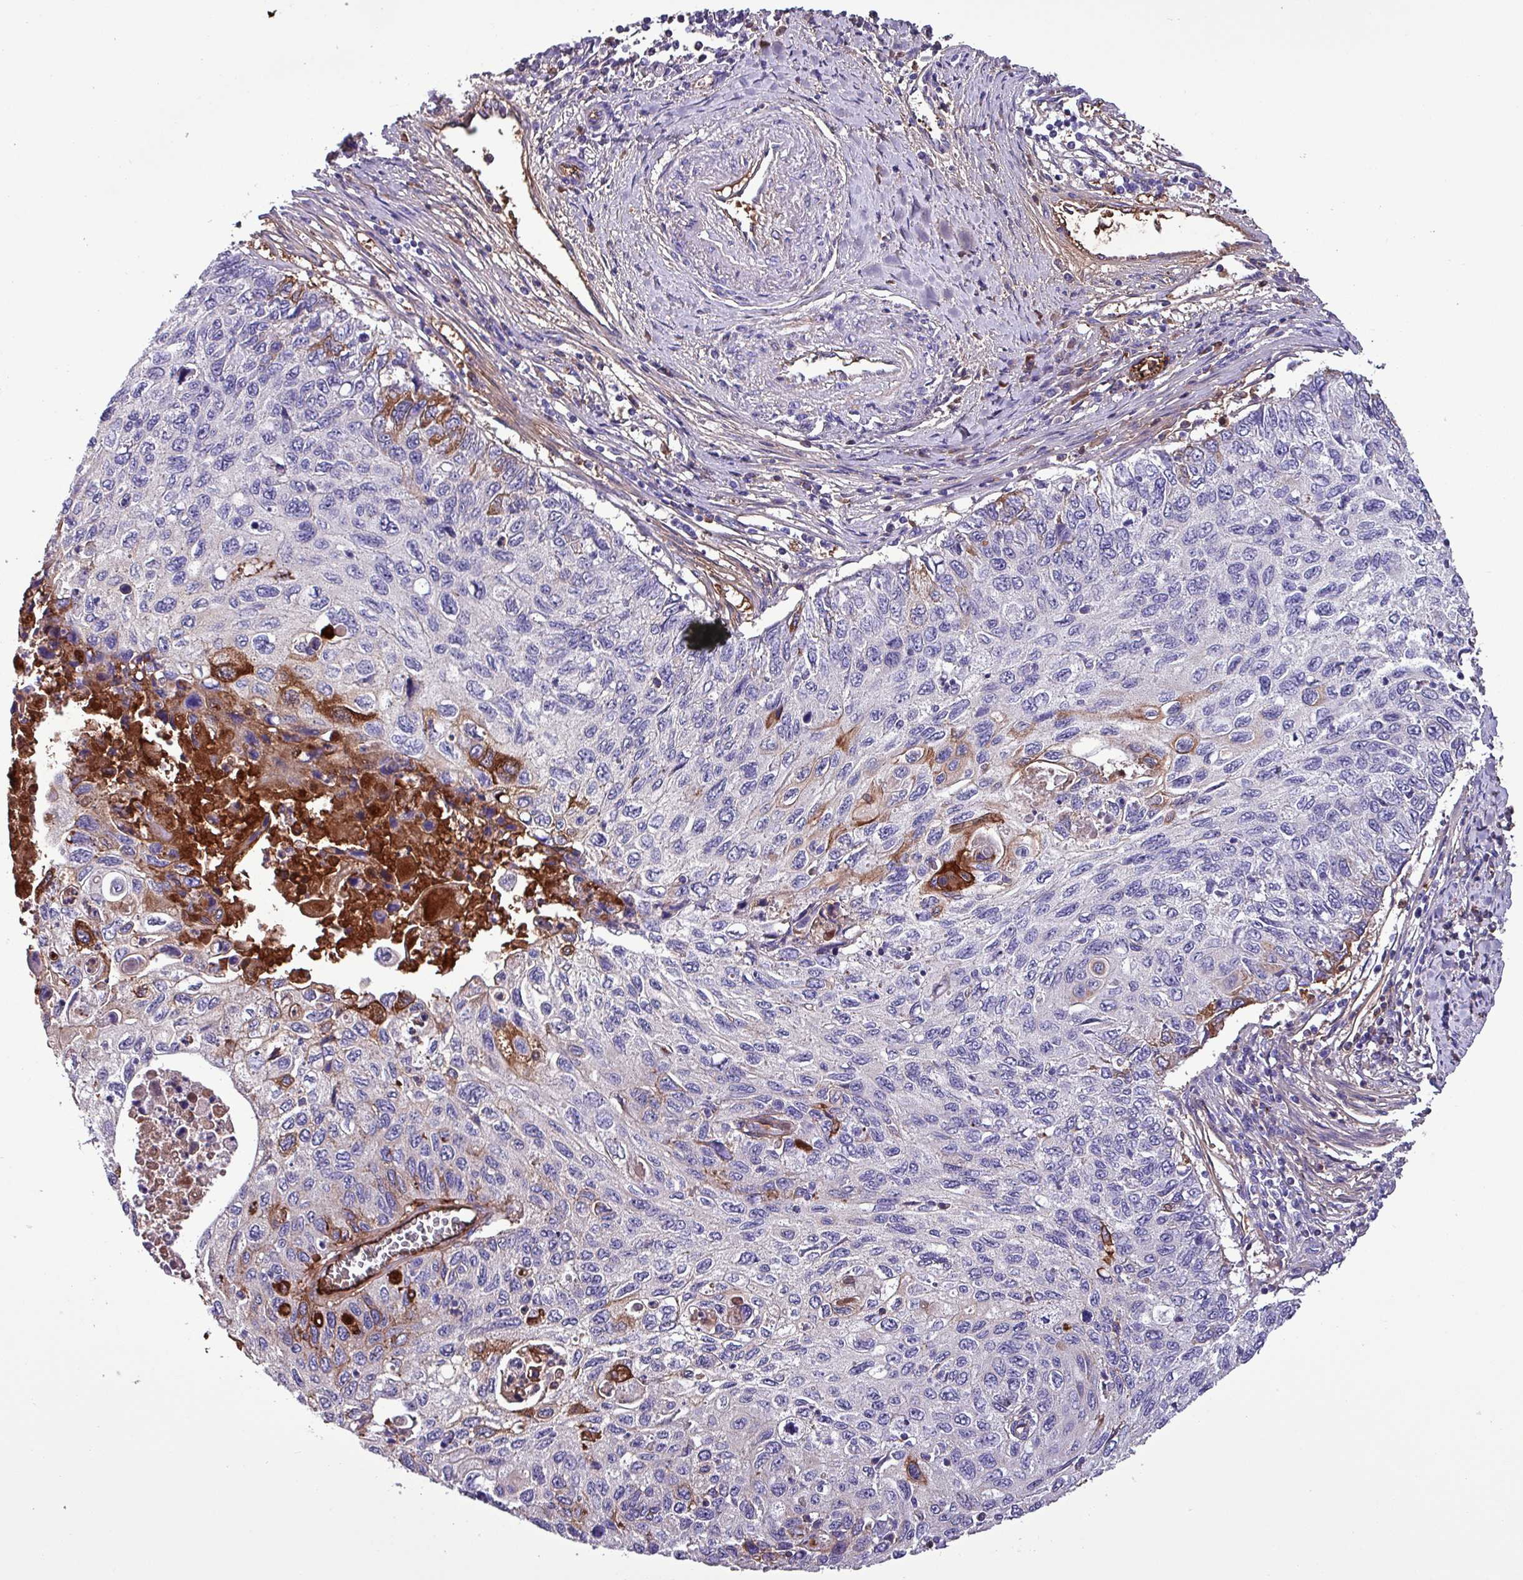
{"staining": {"intensity": "moderate", "quantity": "<25%", "location": "cytoplasmic/membranous"}, "tissue": "cervical cancer", "cell_type": "Tumor cells", "image_type": "cancer", "snomed": [{"axis": "morphology", "description": "Squamous cell carcinoma, NOS"}, {"axis": "topography", "description": "Cervix"}], "caption": "A brown stain labels moderate cytoplasmic/membranous staining of a protein in human cervical squamous cell carcinoma tumor cells.", "gene": "HP", "patient": {"sex": "female", "age": 70}}